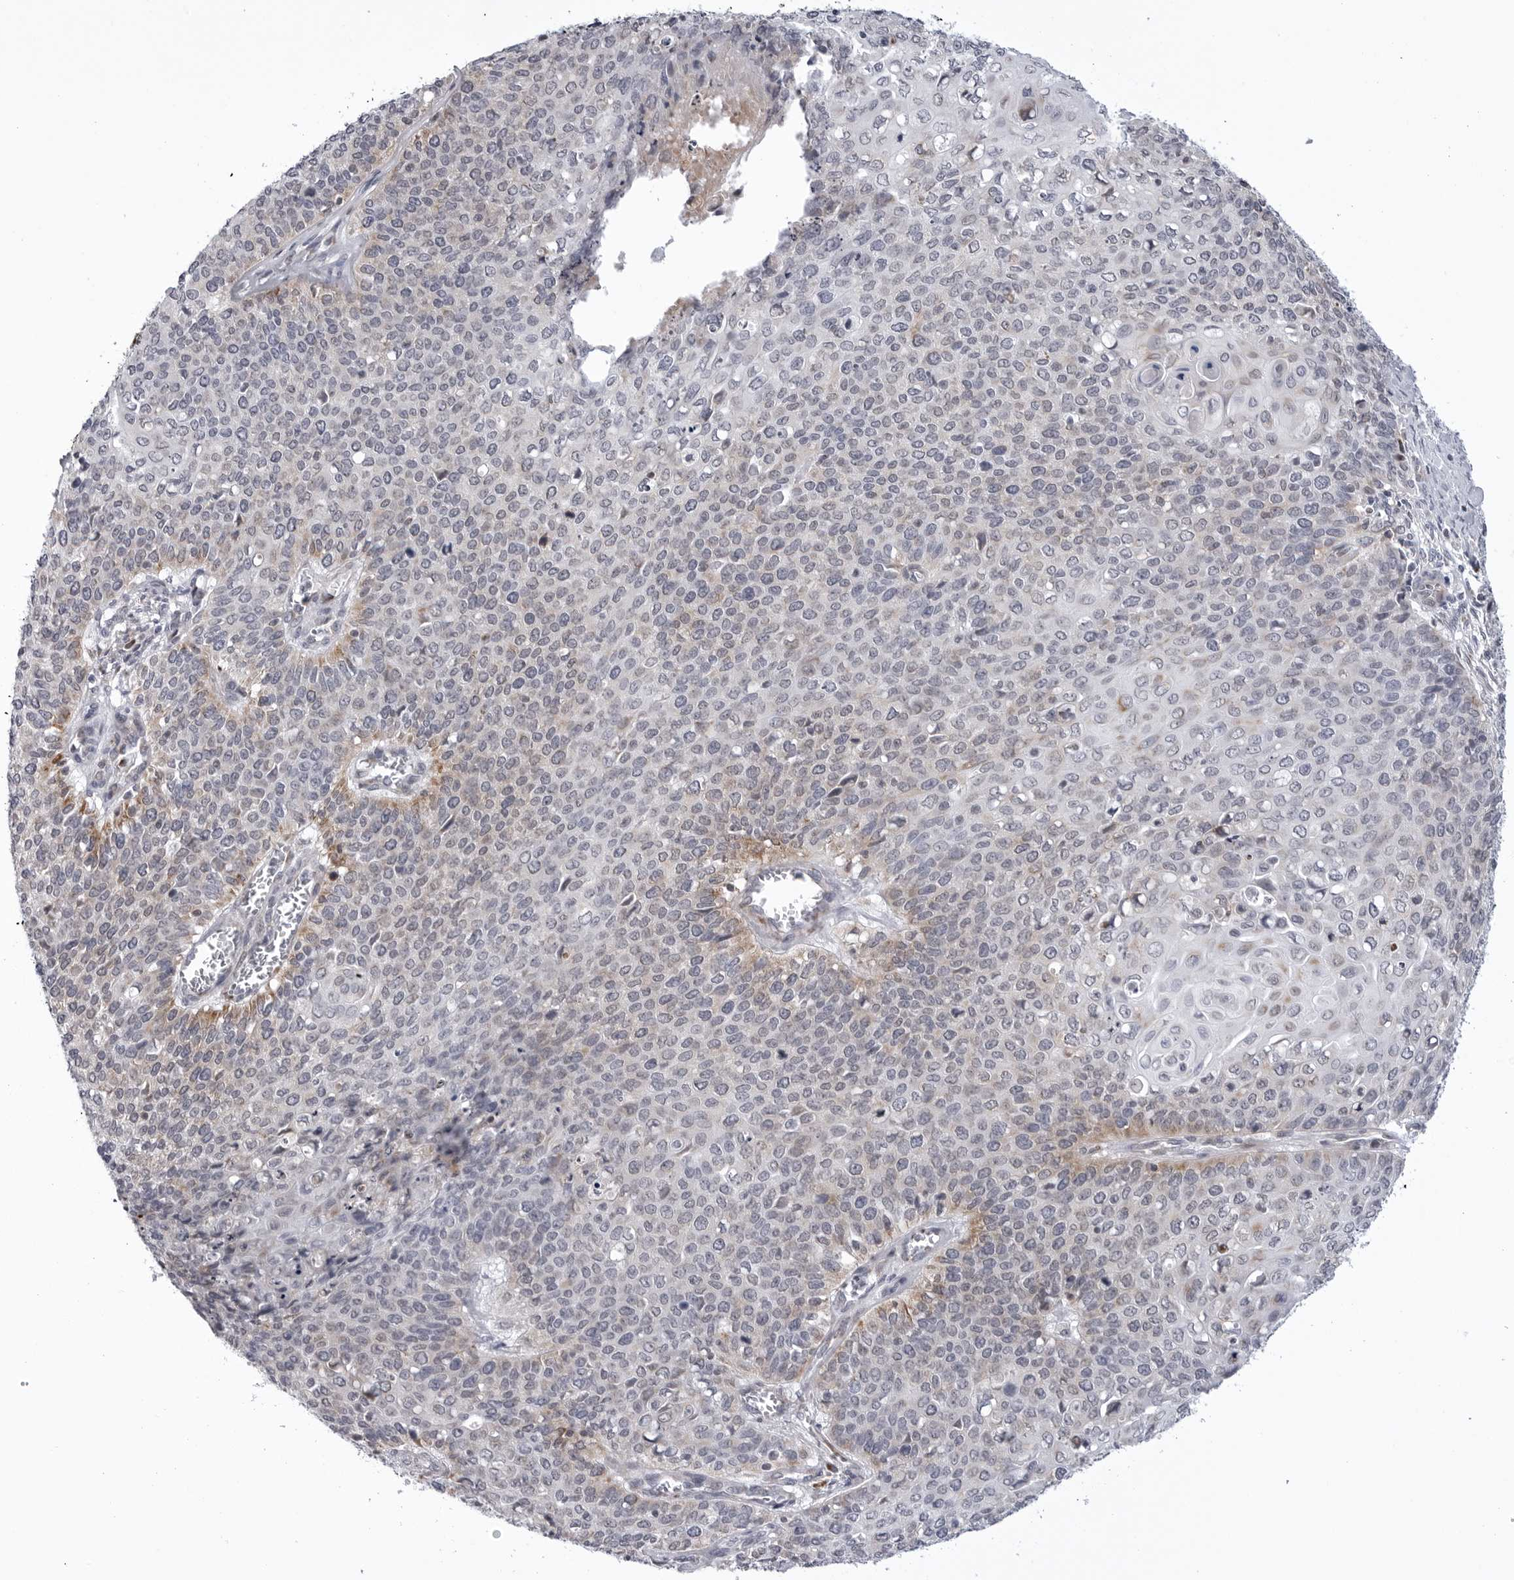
{"staining": {"intensity": "weak", "quantity": "<25%", "location": "cytoplasmic/membranous"}, "tissue": "cervical cancer", "cell_type": "Tumor cells", "image_type": "cancer", "snomed": [{"axis": "morphology", "description": "Squamous cell carcinoma, NOS"}, {"axis": "topography", "description": "Cervix"}], "caption": "Immunohistochemistry micrograph of cervical squamous cell carcinoma stained for a protein (brown), which exhibits no expression in tumor cells.", "gene": "CDK20", "patient": {"sex": "female", "age": 39}}